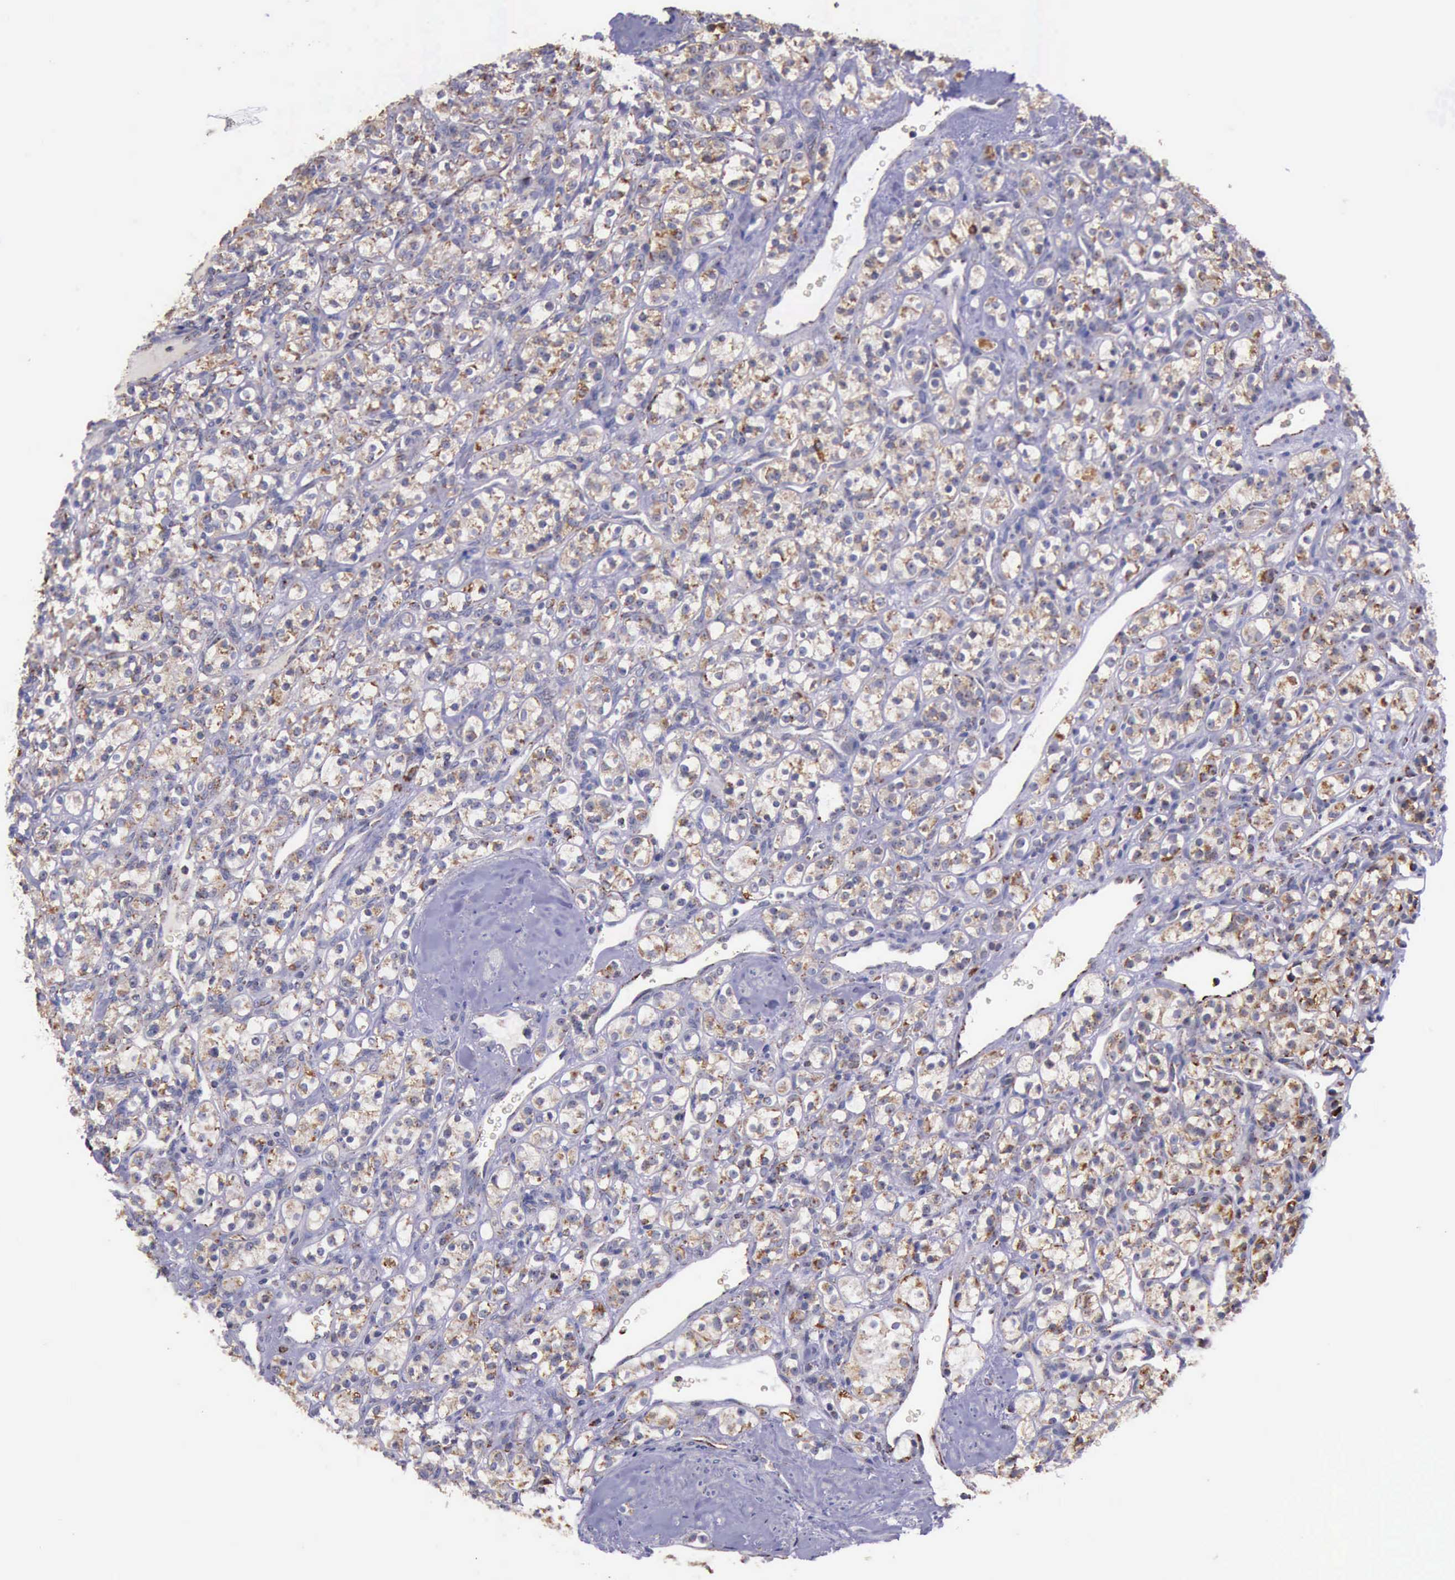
{"staining": {"intensity": "weak", "quantity": ">75%", "location": "cytoplasmic/membranous"}, "tissue": "renal cancer", "cell_type": "Tumor cells", "image_type": "cancer", "snomed": [{"axis": "morphology", "description": "Adenocarcinoma, NOS"}, {"axis": "topography", "description": "Kidney"}], "caption": "This image exhibits immunohistochemistry (IHC) staining of human renal cancer (adenocarcinoma), with low weak cytoplasmic/membranous positivity in about >75% of tumor cells.", "gene": "TXN2", "patient": {"sex": "male", "age": 77}}